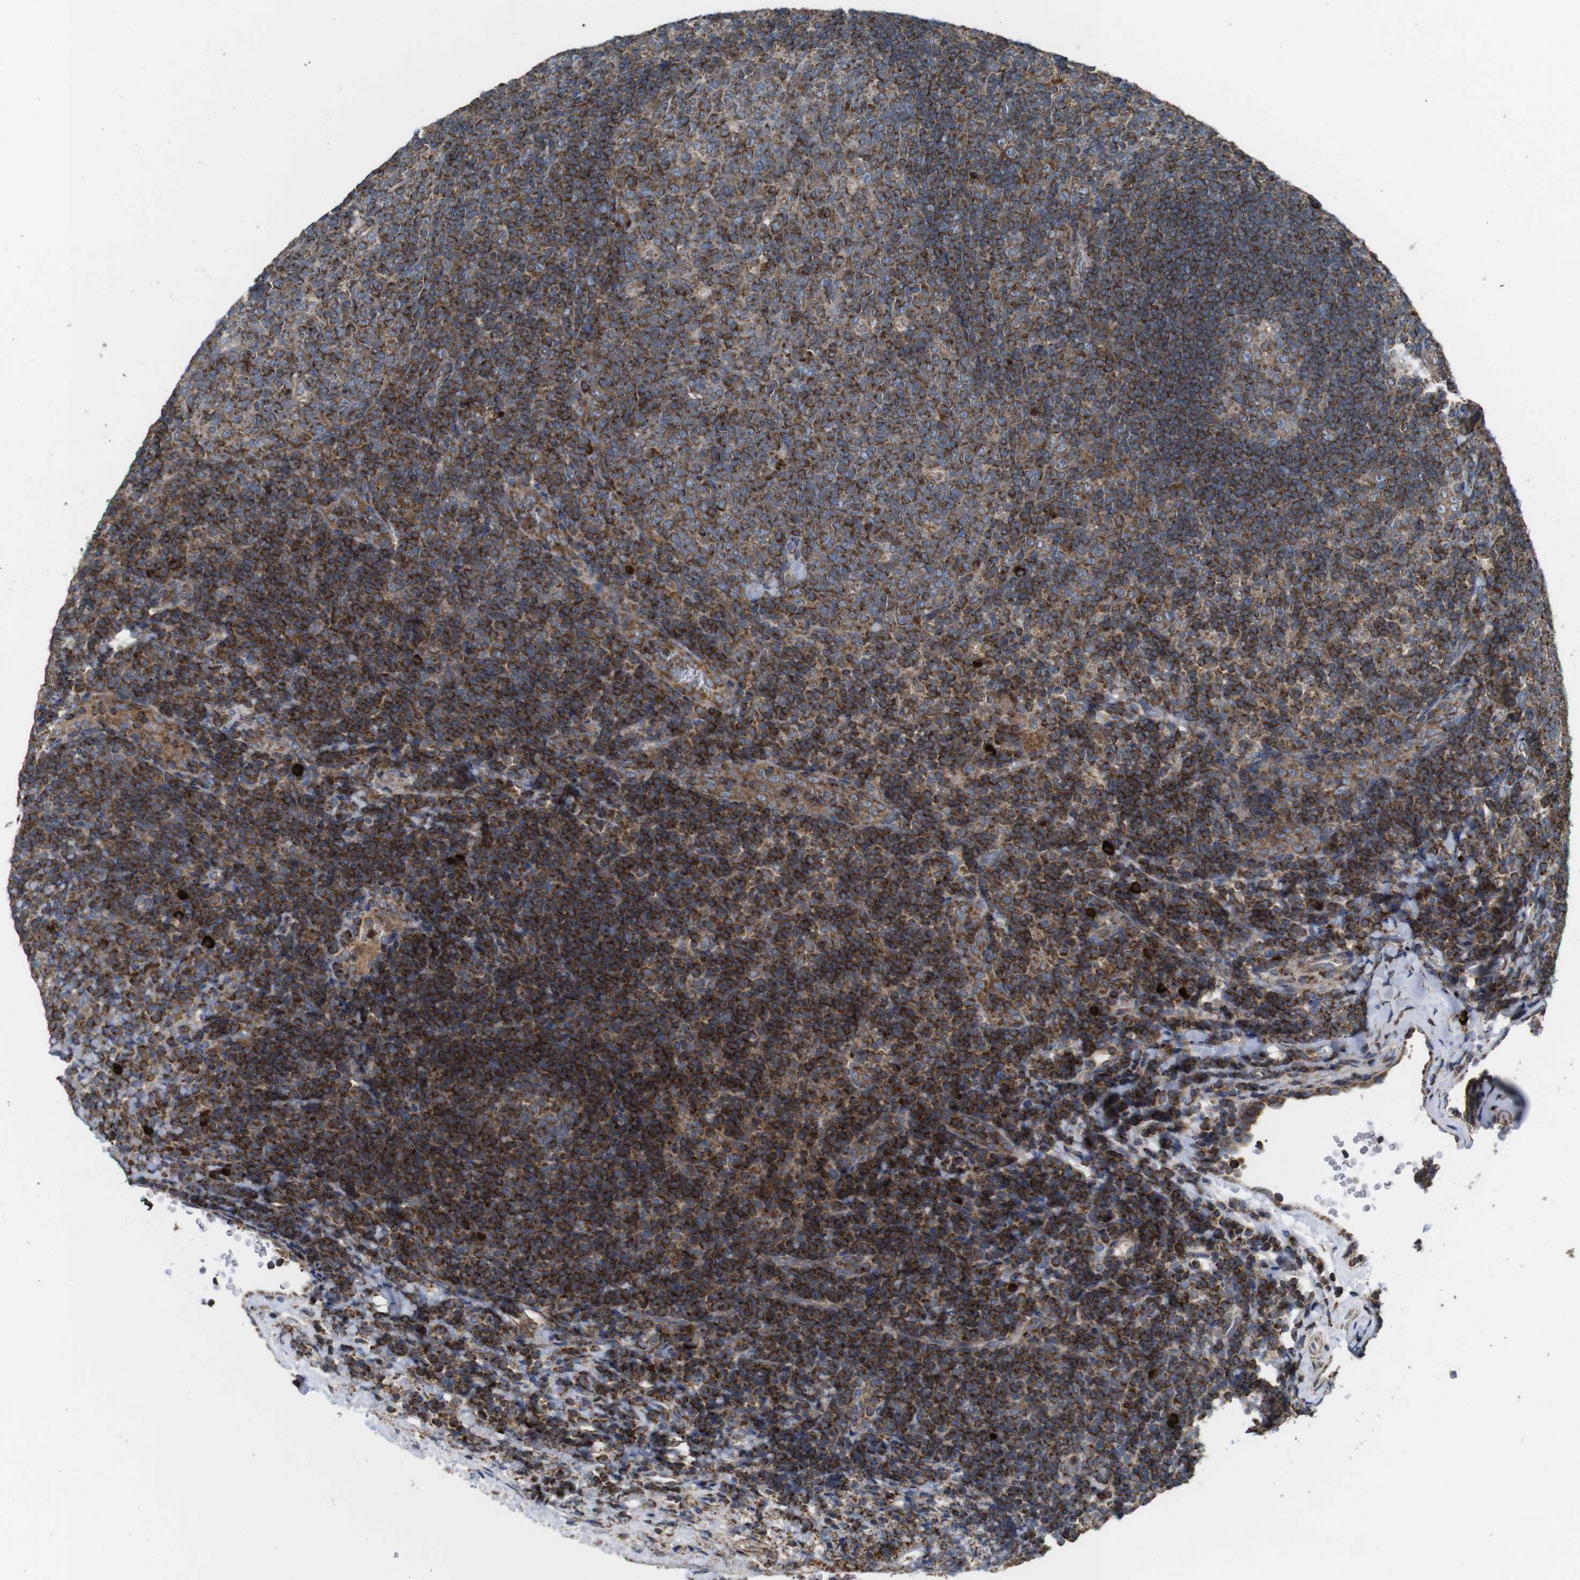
{"staining": {"intensity": "strong", "quantity": "<25%", "location": "cytoplasmic/membranous"}, "tissue": "tonsil", "cell_type": "Germinal center cells", "image_type": "normal", "snomed": [{"axis": "morphology", "description": "Normal tissue, NOS"}, {"axis": "topography", "description": "Tonsil"}], "caption": "Protein expression analysis of unremarkable human tonsil reveals strong cytoplasmic/membranous expression in about <25% of germinal center cells.", "gene": "HK1", "patient": {"sex": "male", "age": 37}}